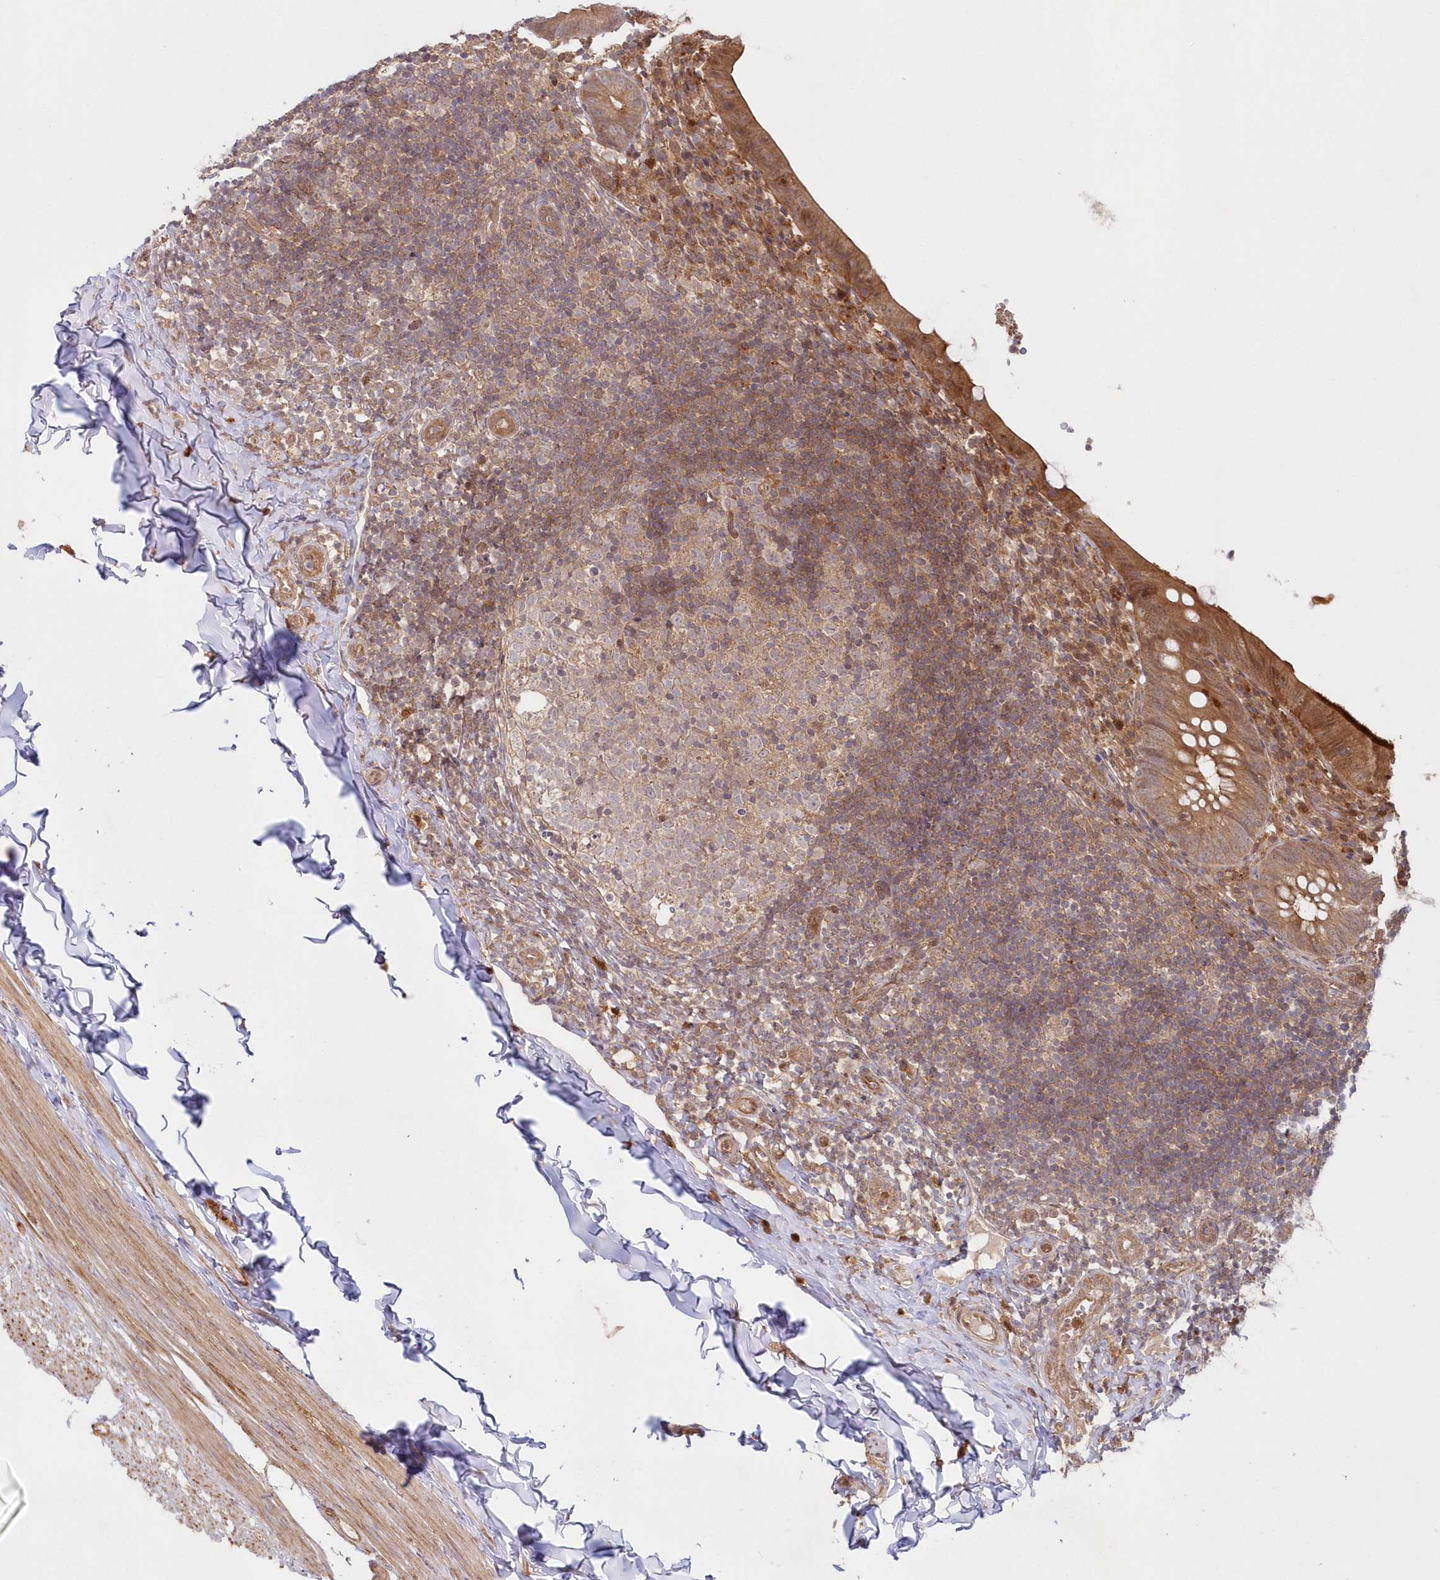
{"staining": {"intensity": "moderate", "quantity": ">75%", "location": "cytoplasmic/membranous"}, "tissue": "appendix", "cell_type": "Glandular cells", "image_type": "normal", "snomed": [{"axis": "morphology", "description": "Normal tissue, NOS"}, {"axis": "topography", "description": "Appendix"}], "caption": "The photomicrograph shows a brown stain indicating the presence of a protein in the cytoplasmic/membranous of glandular cells in appendix. The staining was performed using DAB (3,3'-diaminobenzidine), with brown indicating positive protein expression. Nuclei are stained blue with hematoxylin.", "gene": "GBE1", "patient": {"sex": "male", "age": 8}}